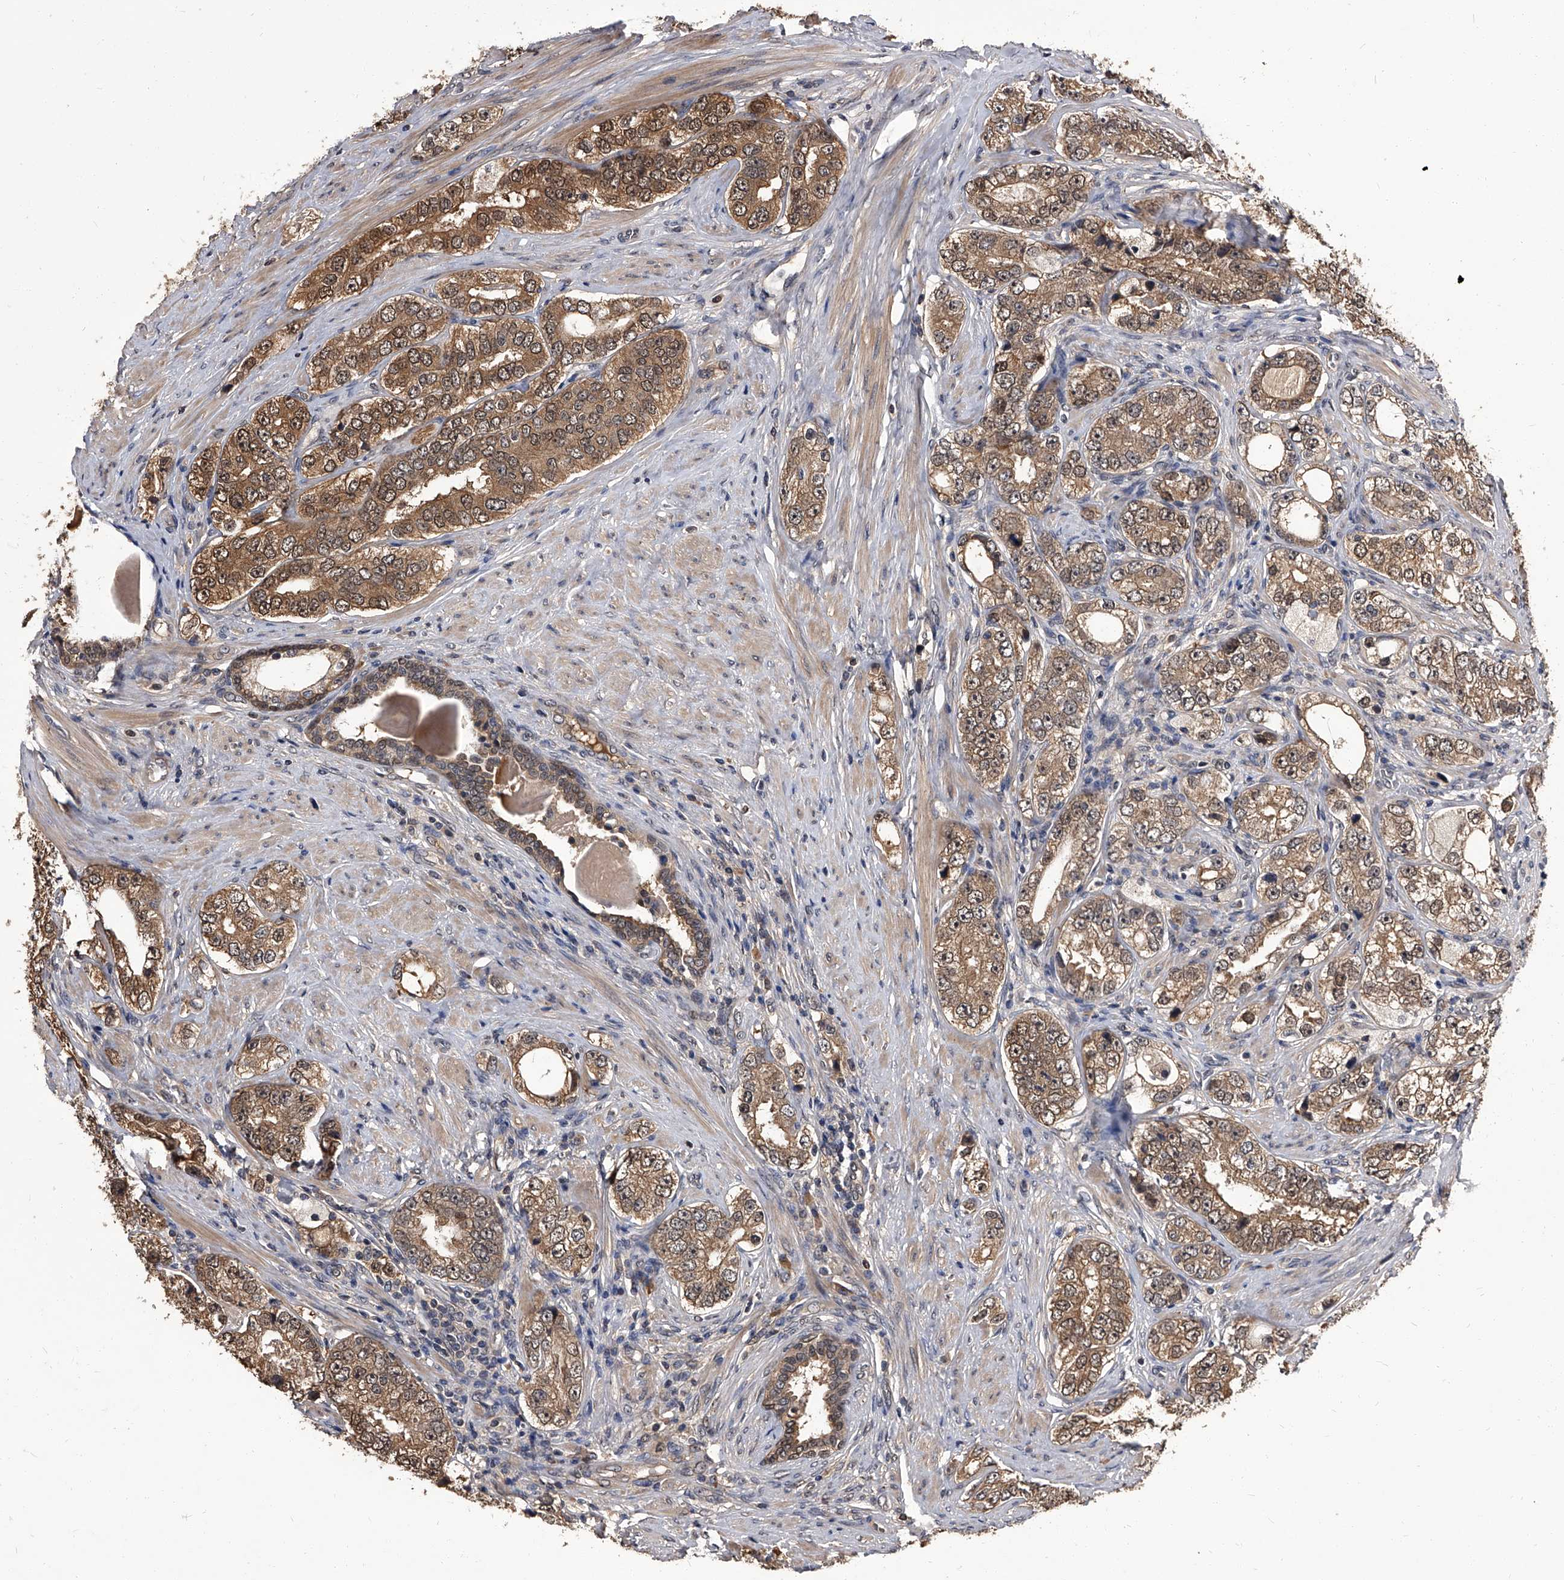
{"staining": {"intensity": "moderate", "quantity": ">75%", "location": "cytoplasmic/membranous,nuclear"}, "tissue": "prostate cancer", "cell_type": "Tumor cells", "image_type": "cancer", "snomed": [{"axis": "morphology", "description": "Adenocarcinoma, High grade"}, {"axis": "topography", "description": "Prostate"}], "caption": "Human high-grade adenocarcinoma (prostate) stained with a brown dye displays moderate cytoplasmic/membranous and nuclear positive positivity in about >75% of tumor cells.", "gene": "SLC18B1", "patient": {"sex": "male", "age": 56}}